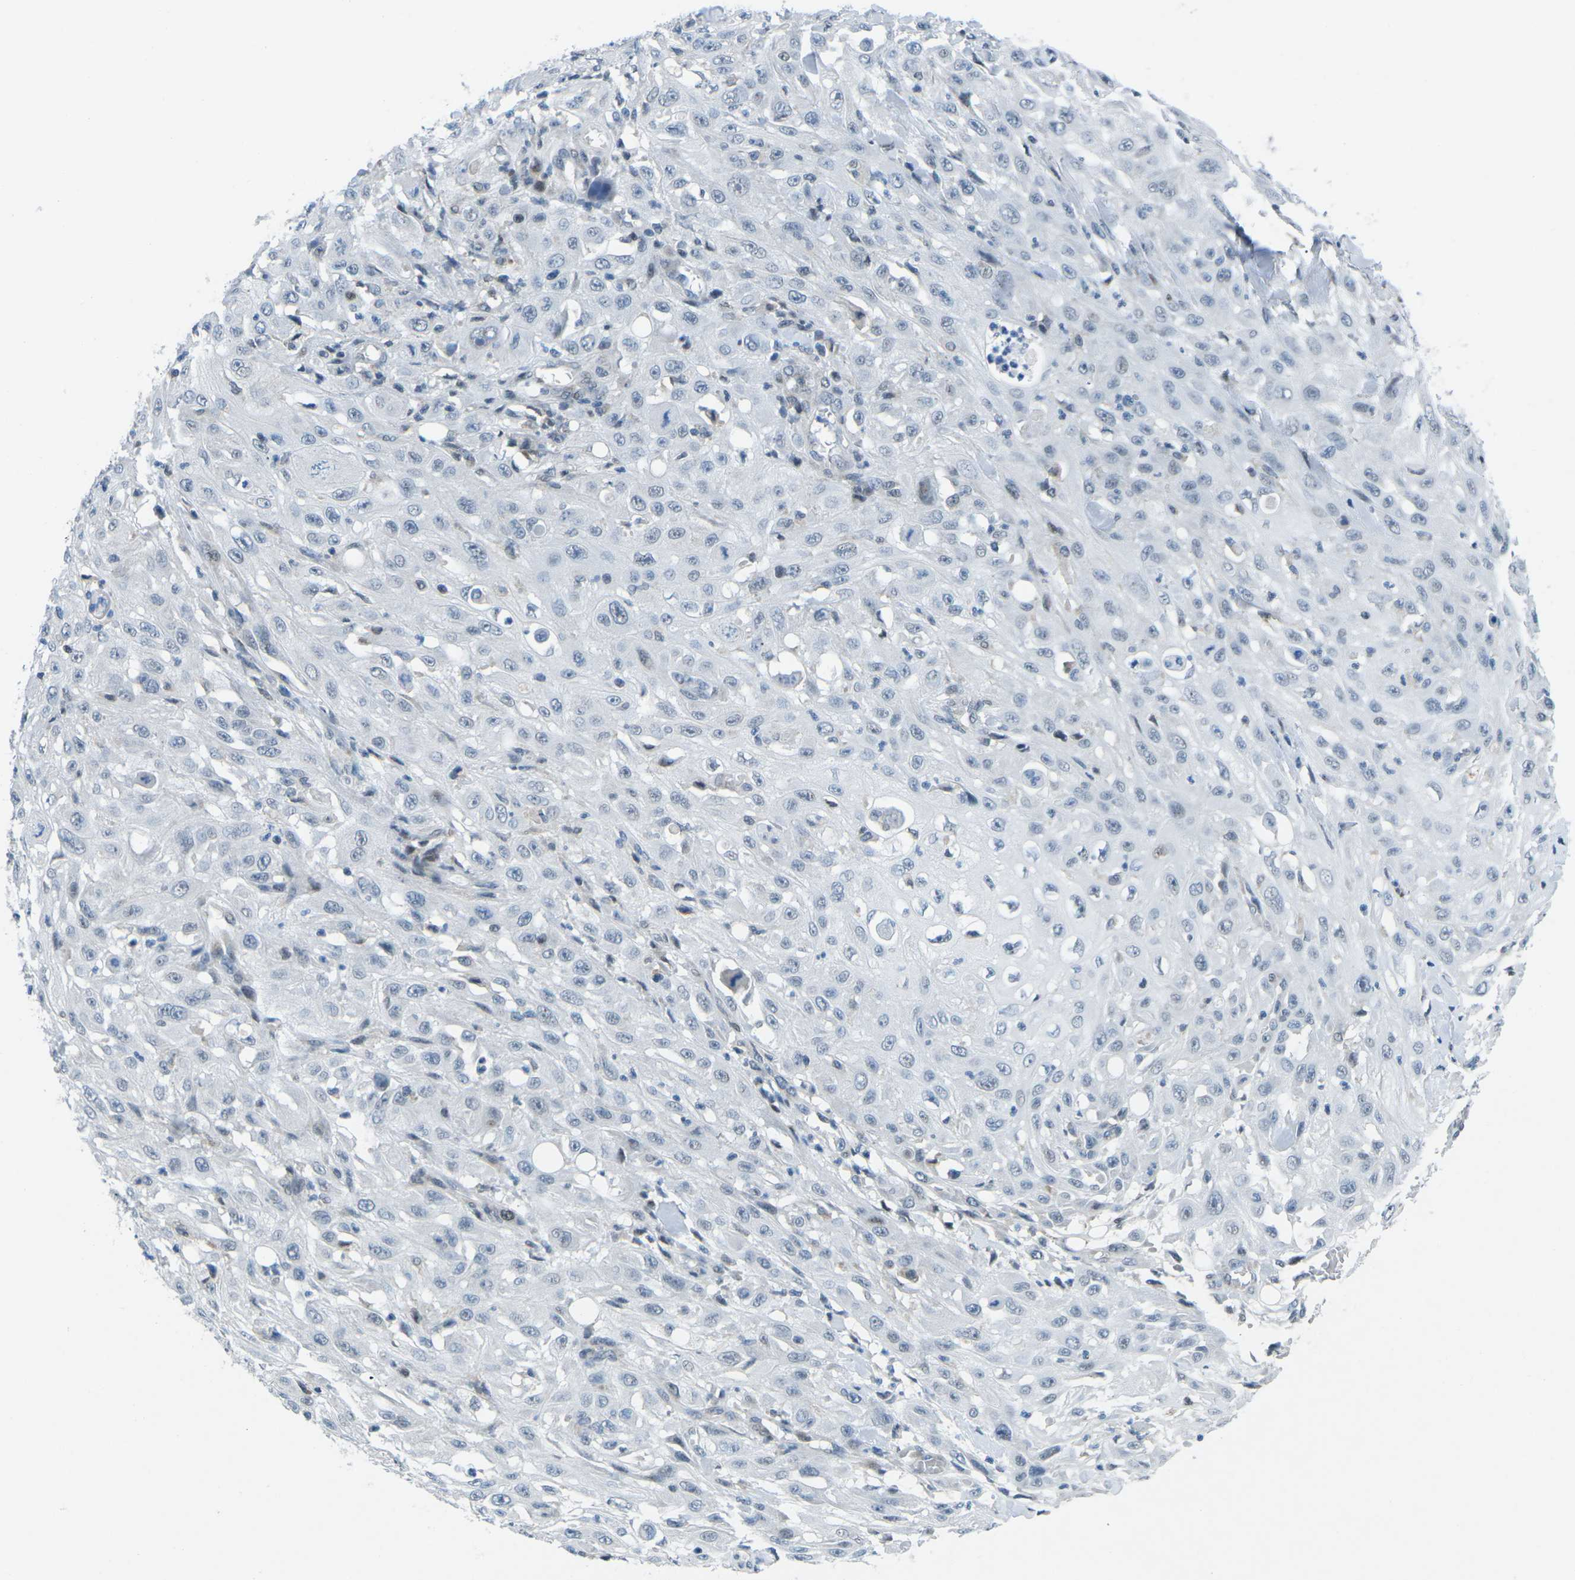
{"staining": {"intensity": "negative", "quantity": "none", "location": "none"}, "tissue": "skin cancer", "cell_type": "Tumor cells", "image_type": "cancer", "snomed": [{"axis": "morphology", "description": "Squamous cell carcinoma, NOS"}, {"axis": "morphology", "description": "Squamous cell carcinoma, metastatic, NOS"}, {"axis": "topography", "description": "Skin"}, {"axis": "topography", "description": "Lymph node"}], "caption": "Immunohistochemistry (IHC) micrograph of neoplastic tissue: skin cancer (metastatic squamous cell carcinoma) stained with DAB (3,3'-diaminobenzidine) demonstrates no significant protein staining in tumor cells.", "gene": "MBNL1", "patient": {"sex": "male", "age": 75}}